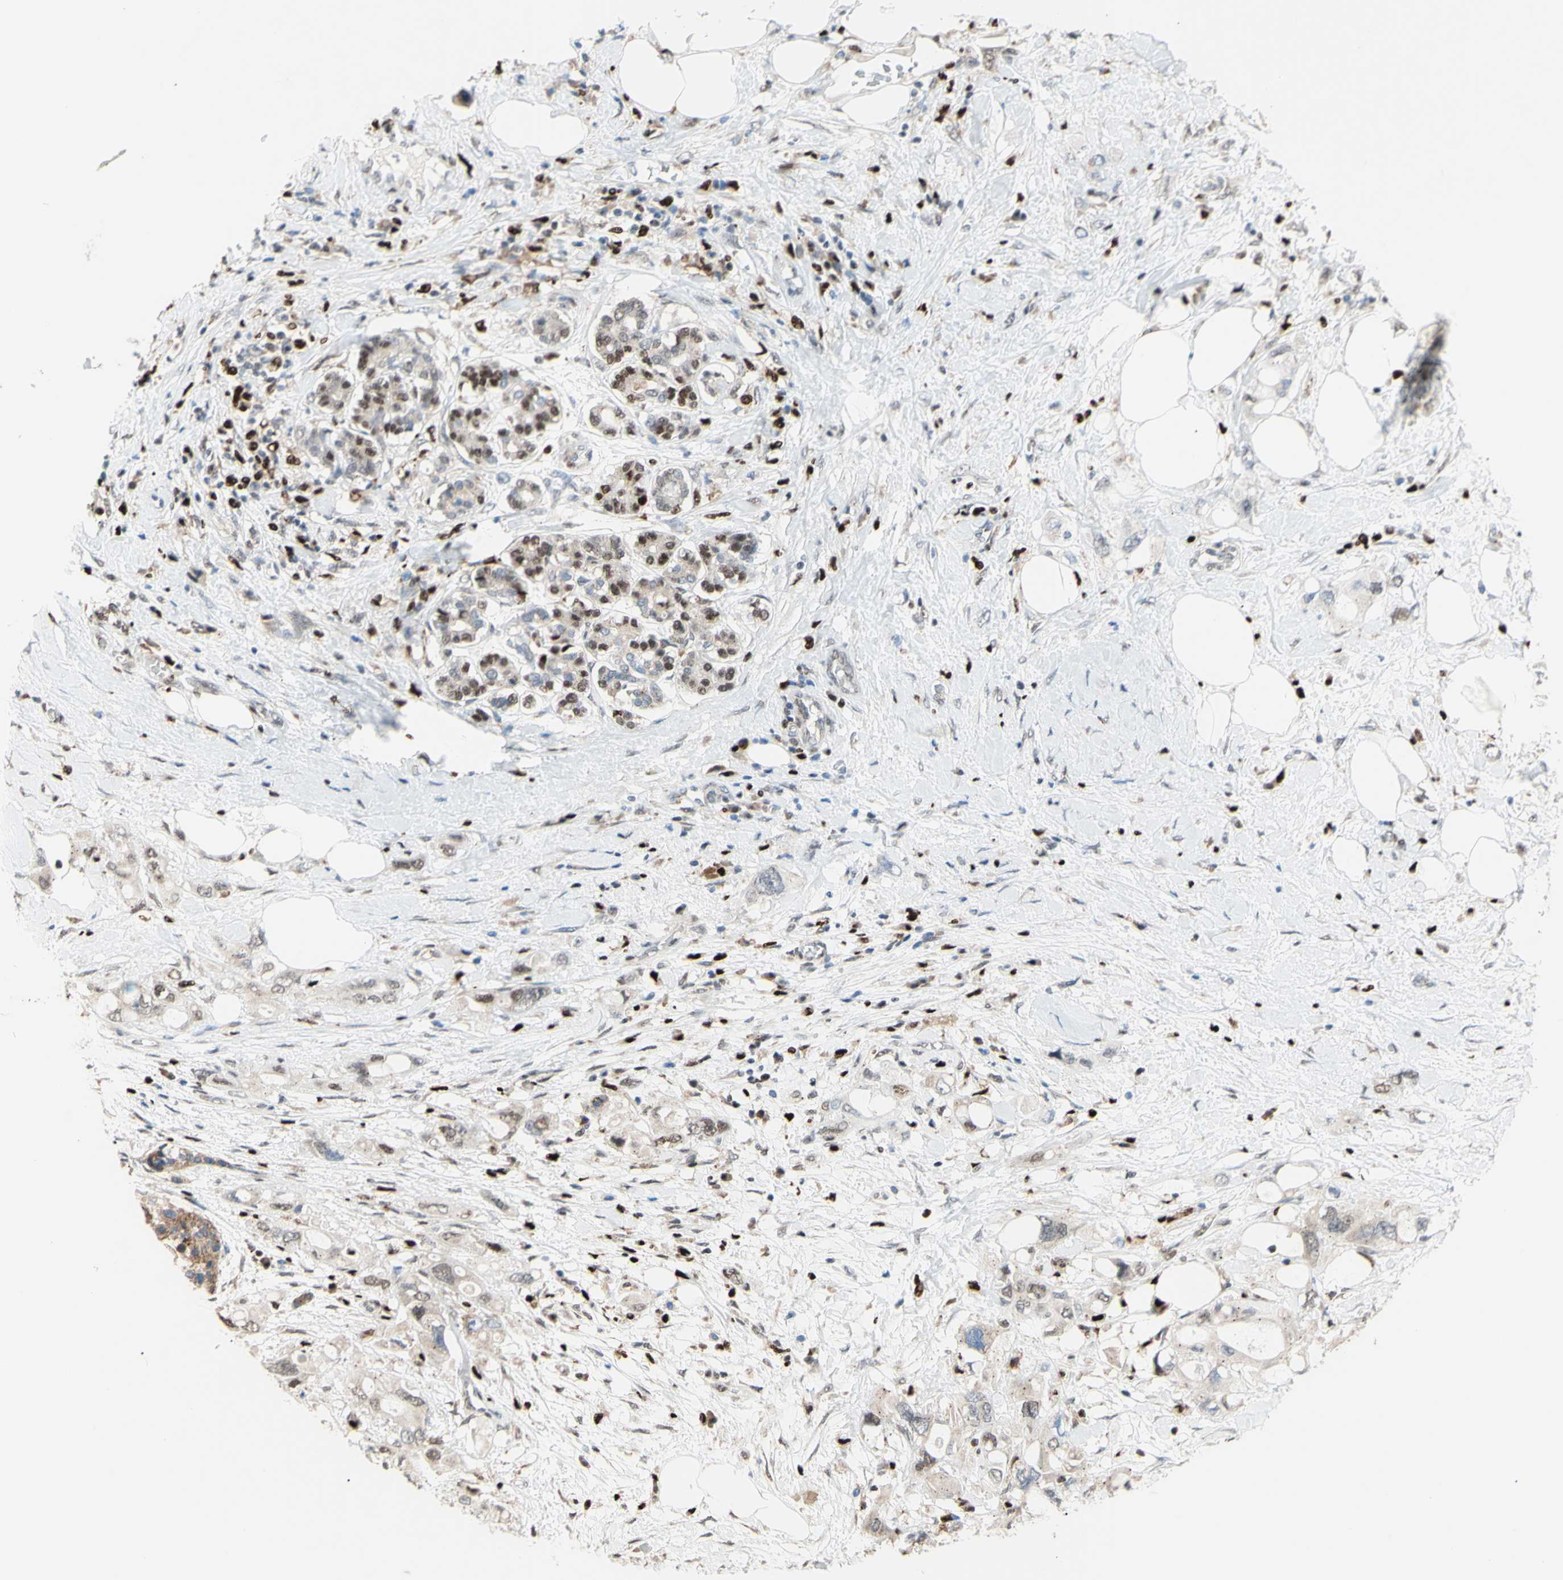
{"staining": {"intensity": "weak", "quantity": "<25%", "location": "cytoplasmic/membranous"}, "tissue": "pancreatic cancer", "cell_type": "Tumor cells", "image_type": "cancer", "snomed": [{"axis": "morphology", "description": "Adenocarcinoma, NOS"}, {"axis": "topography", "description": "Pancreas"}], "caption": "Pancreatic adenocarcinoma was stained to show a protein in brown. There is no significant positivity in tumor cells.", "gene": "EED", "patient": {"sex": "female", "age": 56}}